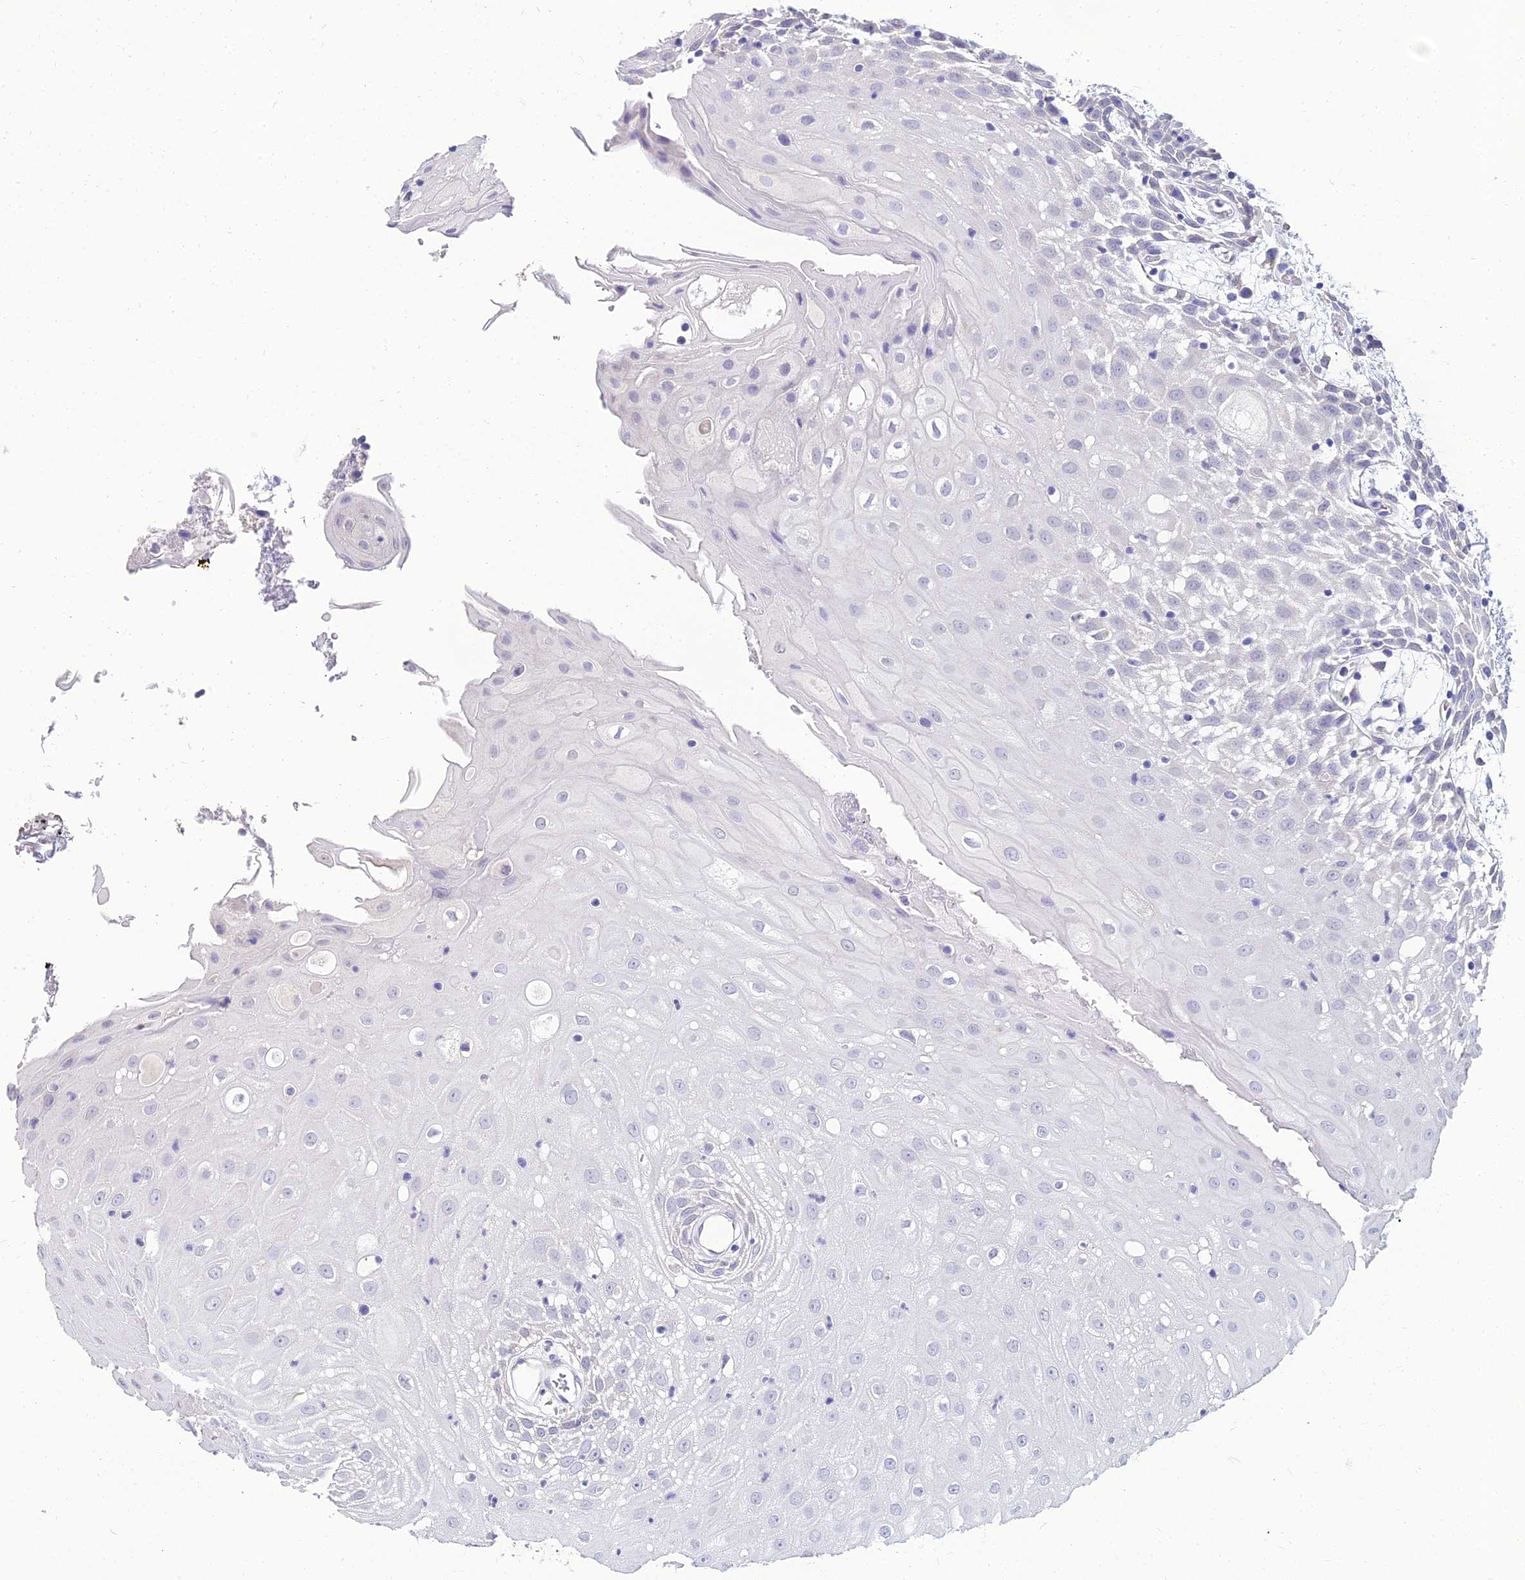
{"staining": {"intensity": "negative", "quantity": "none", "location": "none"}, "tissue": "oral mucosa", "cell_type": "Squamous epithelial cells", "image_type": "normal", "snomed": [{"axis": "morphology", "description": "Normal tissue, NOS"}, {"axis": "topography", "description": "Skeletal muscle"}, {"axis": "topography", "description": "Oral tissue"}, {"axis": "topography", "description": "Salivary gland"}, {"axis": "topography", "description": "Peripheral nerve tissue"}], "caption": "A micrograph of oral mucosa stained for a protein shows no brown staining in squamous epithelial cells.", "gene": "NPY", "patient": {"sex": "male", "age": 54}}